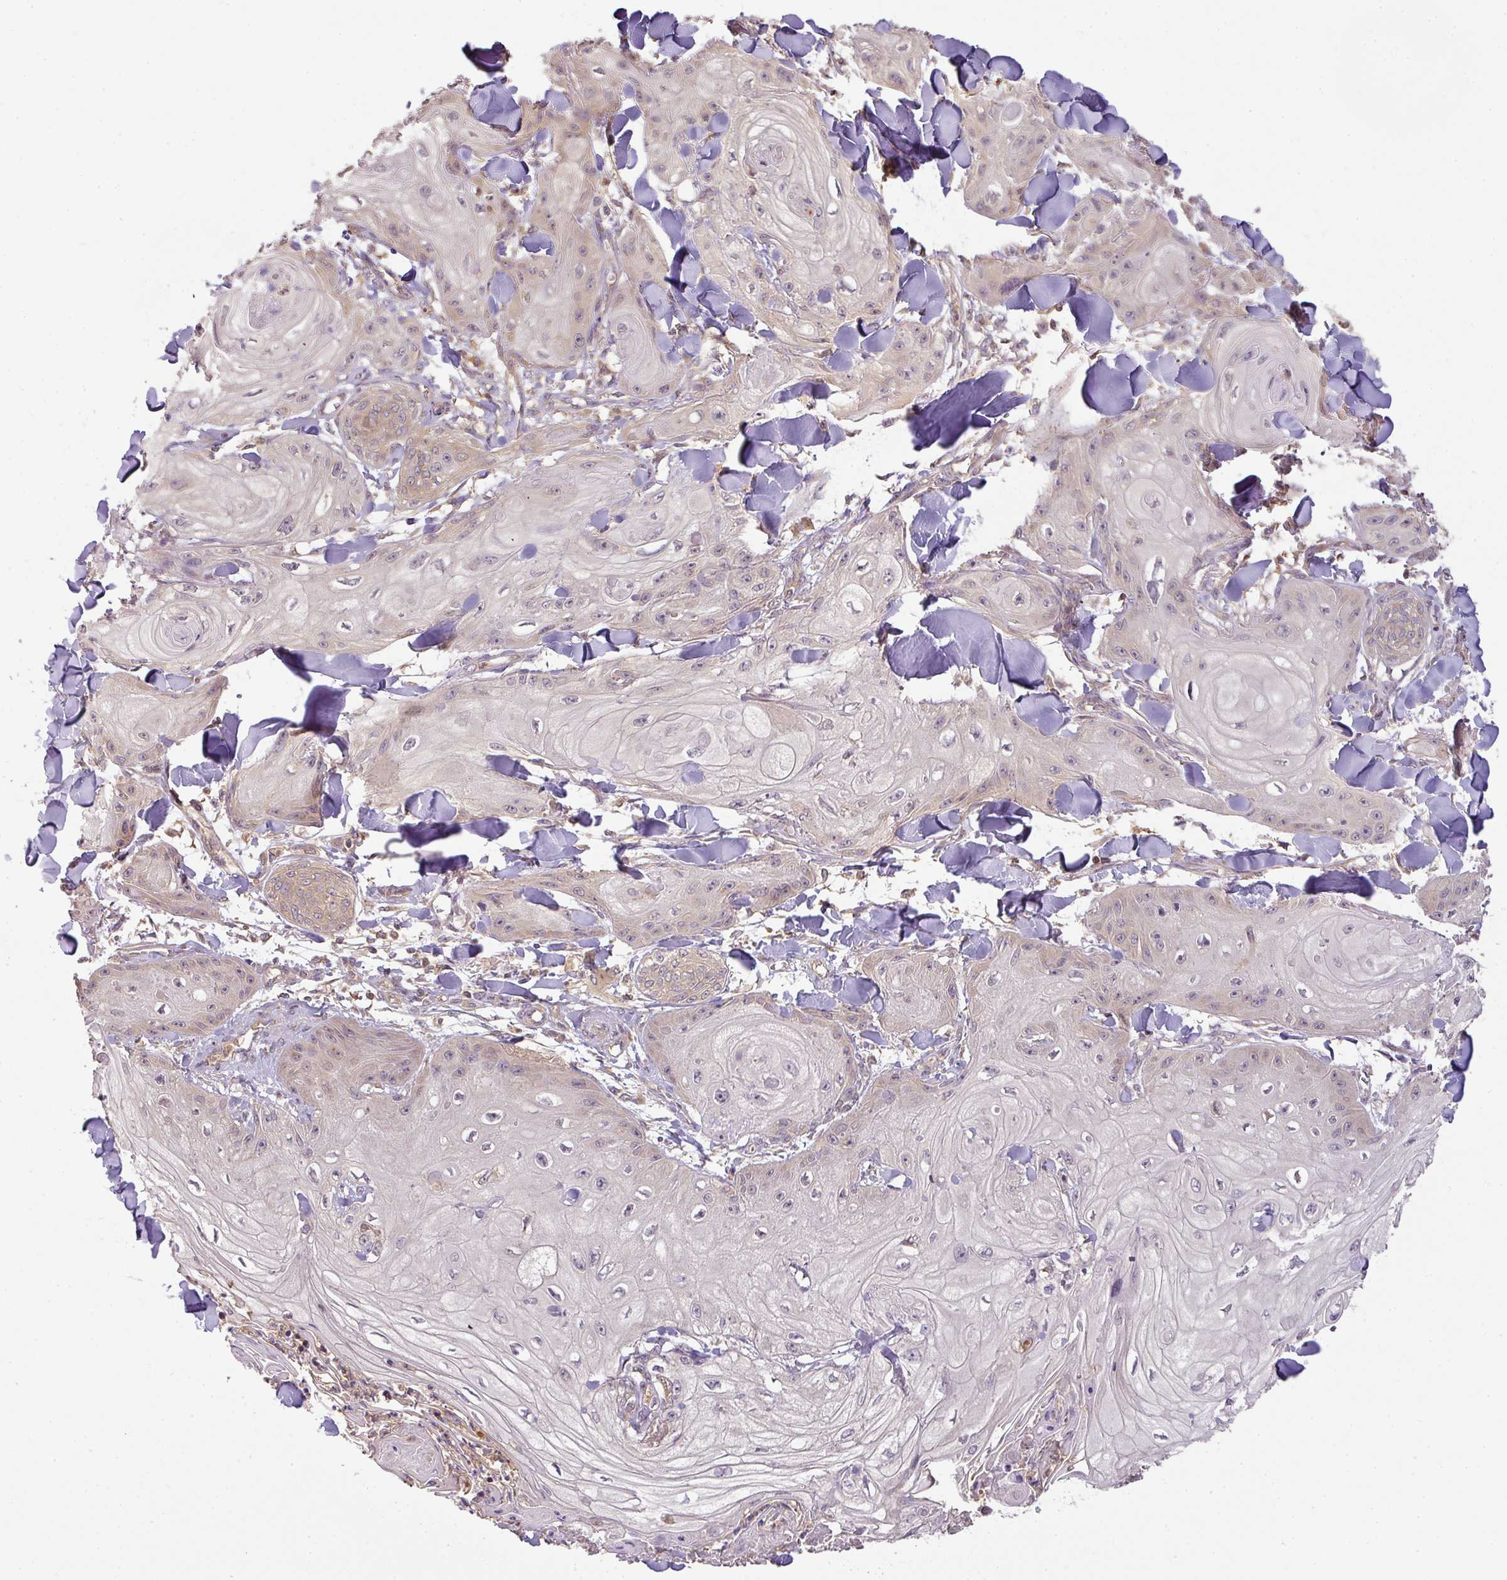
{"staining": {"intensity": "negative", "quantity": "none", "location": "none"}, "tissue": "skin cancer", "cell_type": "Tumor cells", "image_type": "cancer", "snomed": [{"axis": "morphology", "description": "Squamous cell carcinoma, NOS"}, {"axis": "topography", "description": "Skin"}], "caption": "There is no significant positivity in tumor cells of squamous cell carcinoma (skin).", "gene": "TCL1B", "patient": {"sex": "male", "age": 74}}